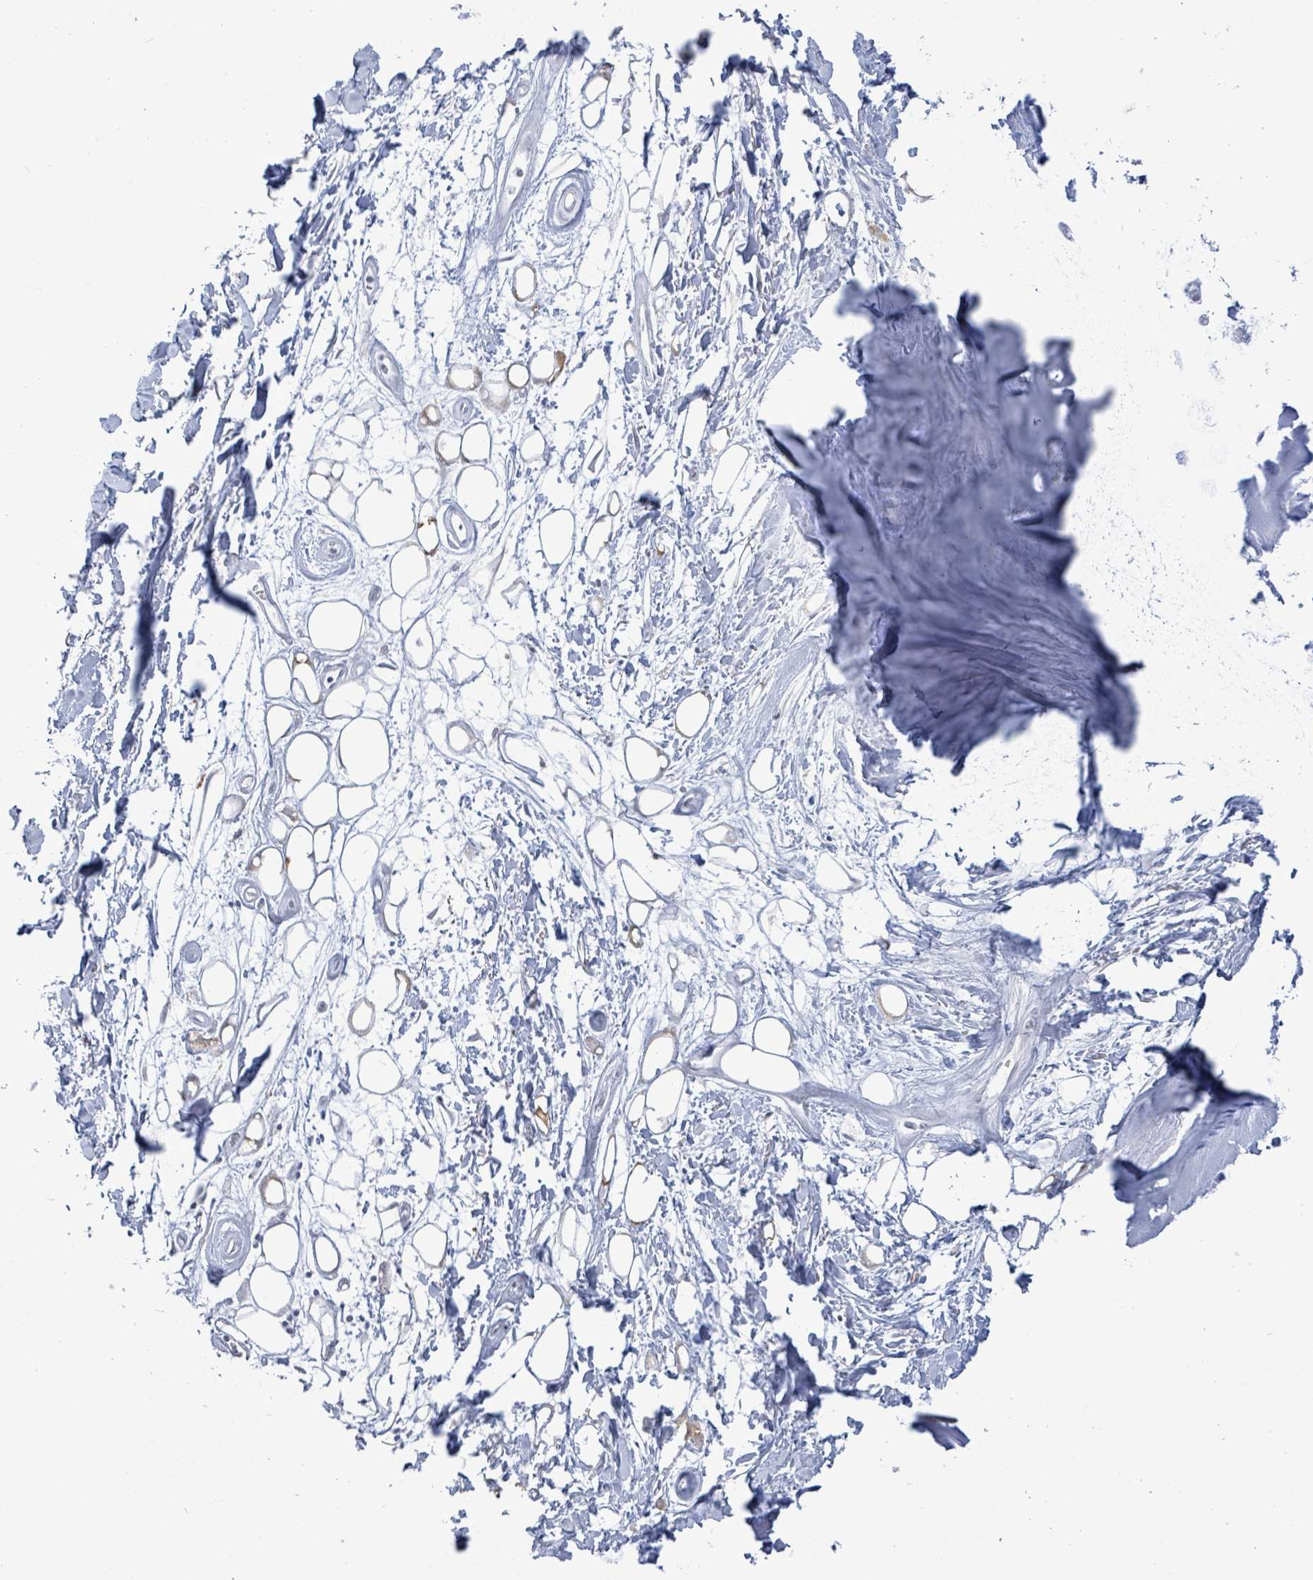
{"staining": {"intensity": "negative", "quantity": "none", "location": "none"}, "tissue": "adipose tissue", "cell_type": "Adipocytes", "image_type": "normal", "snomed": [{"axis": "morphology", "description": "Normal tissue, NOS"}, {"axis": "topography", "description": "Cartilage tissue"}], "caption": "Human adipose tissue stained for a protein using immunohistochemistry exhibits no positivity in adipocytes.", "gene": "FBXO6", "patient": {"sex": "male", "age": 57}}